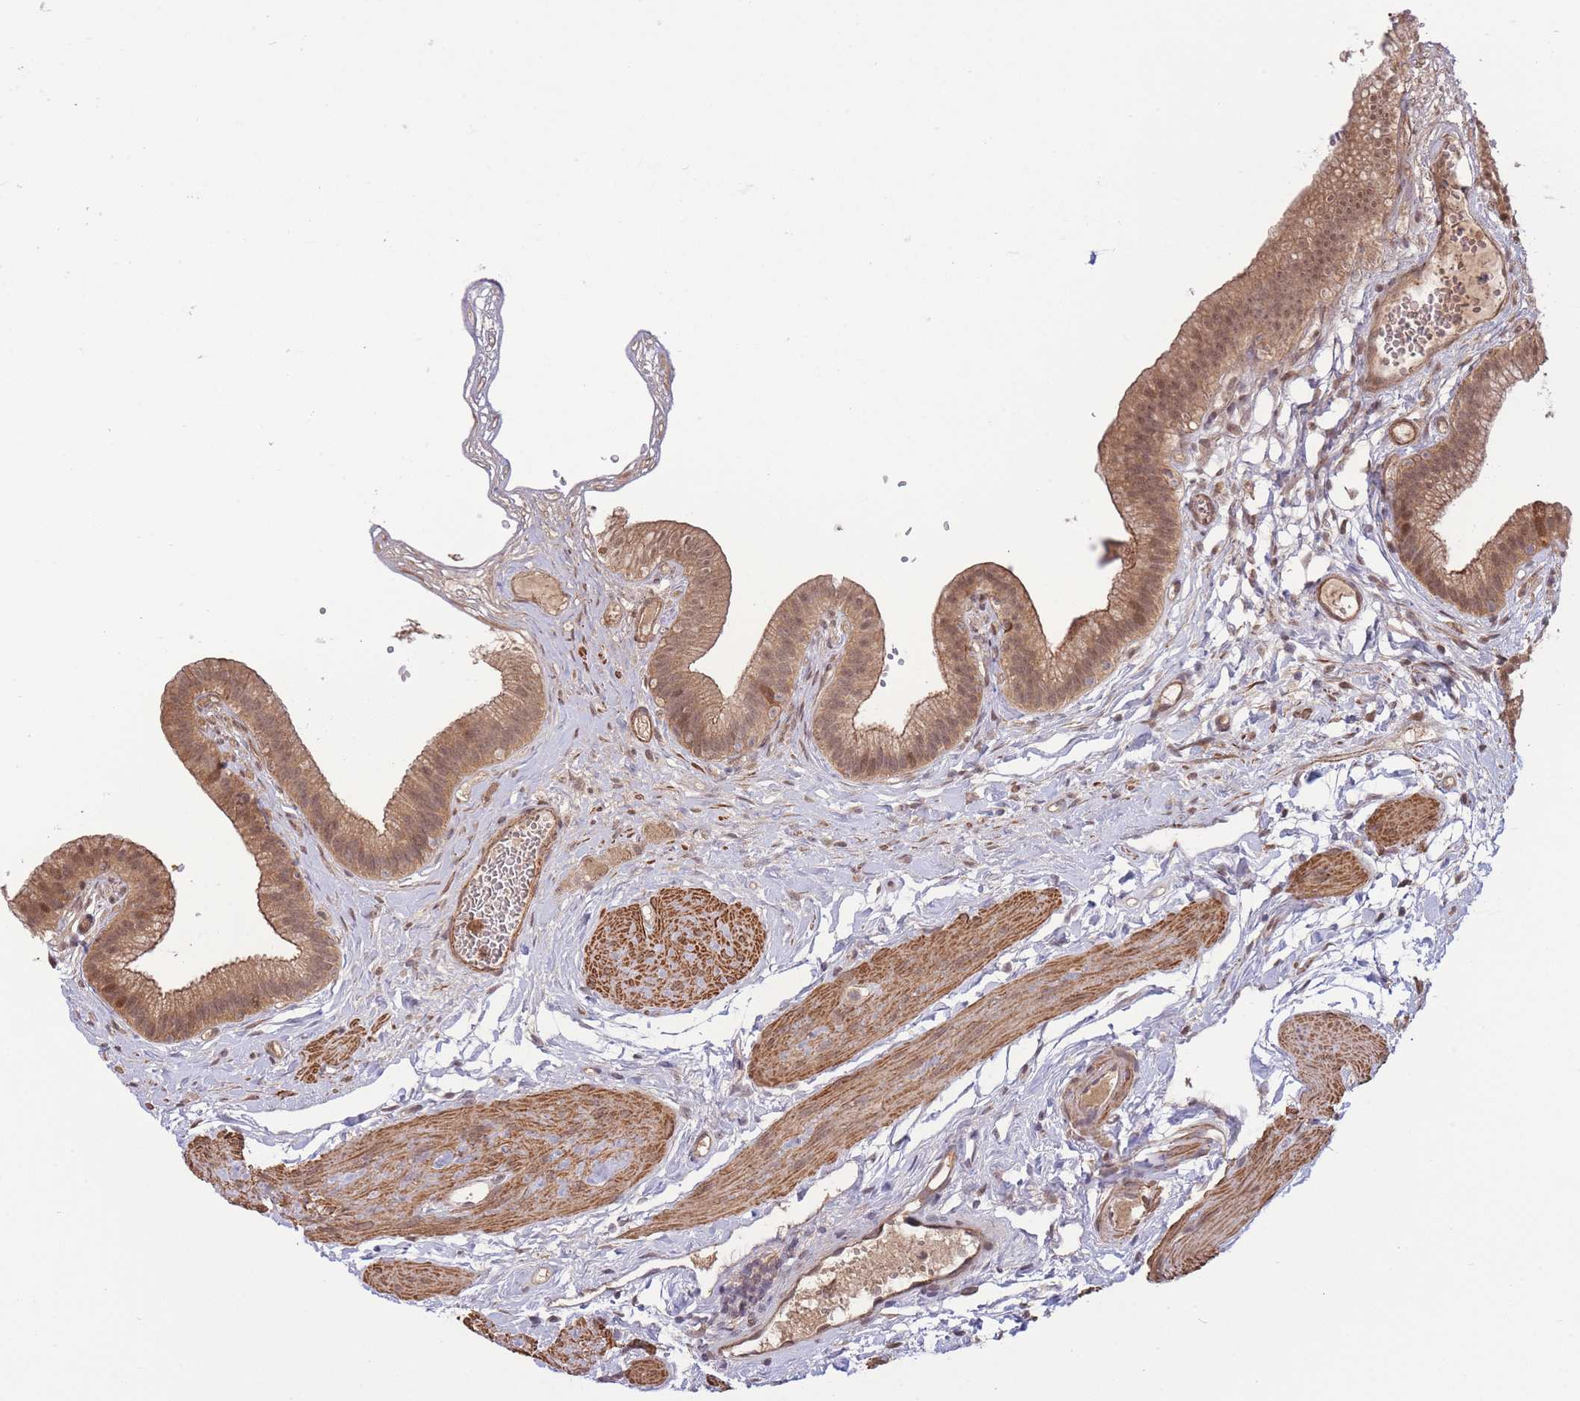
{"staining": {"intensity": "moderate", "quantity": ">75%", "location": "cytoplasmic/membranous,nuclear"}, "tissue": "gallbladder", "cell_type": "Glandular cells", "image_type": "normal", "snomed": [{"axis": "morphology", "description": "Normal tissue, NOS"}, {"axis": "topography", "description": "Gallbladder"}], "caption": "Approximately >75% of glandular cells in normal human gallbladder display moderate cytoplasmic/membranous,nuclear protein expression as visualized by brown immunohistochemical staining.", "gene": "ZNF304", "patient": {"sex": "female", "age": 54}}